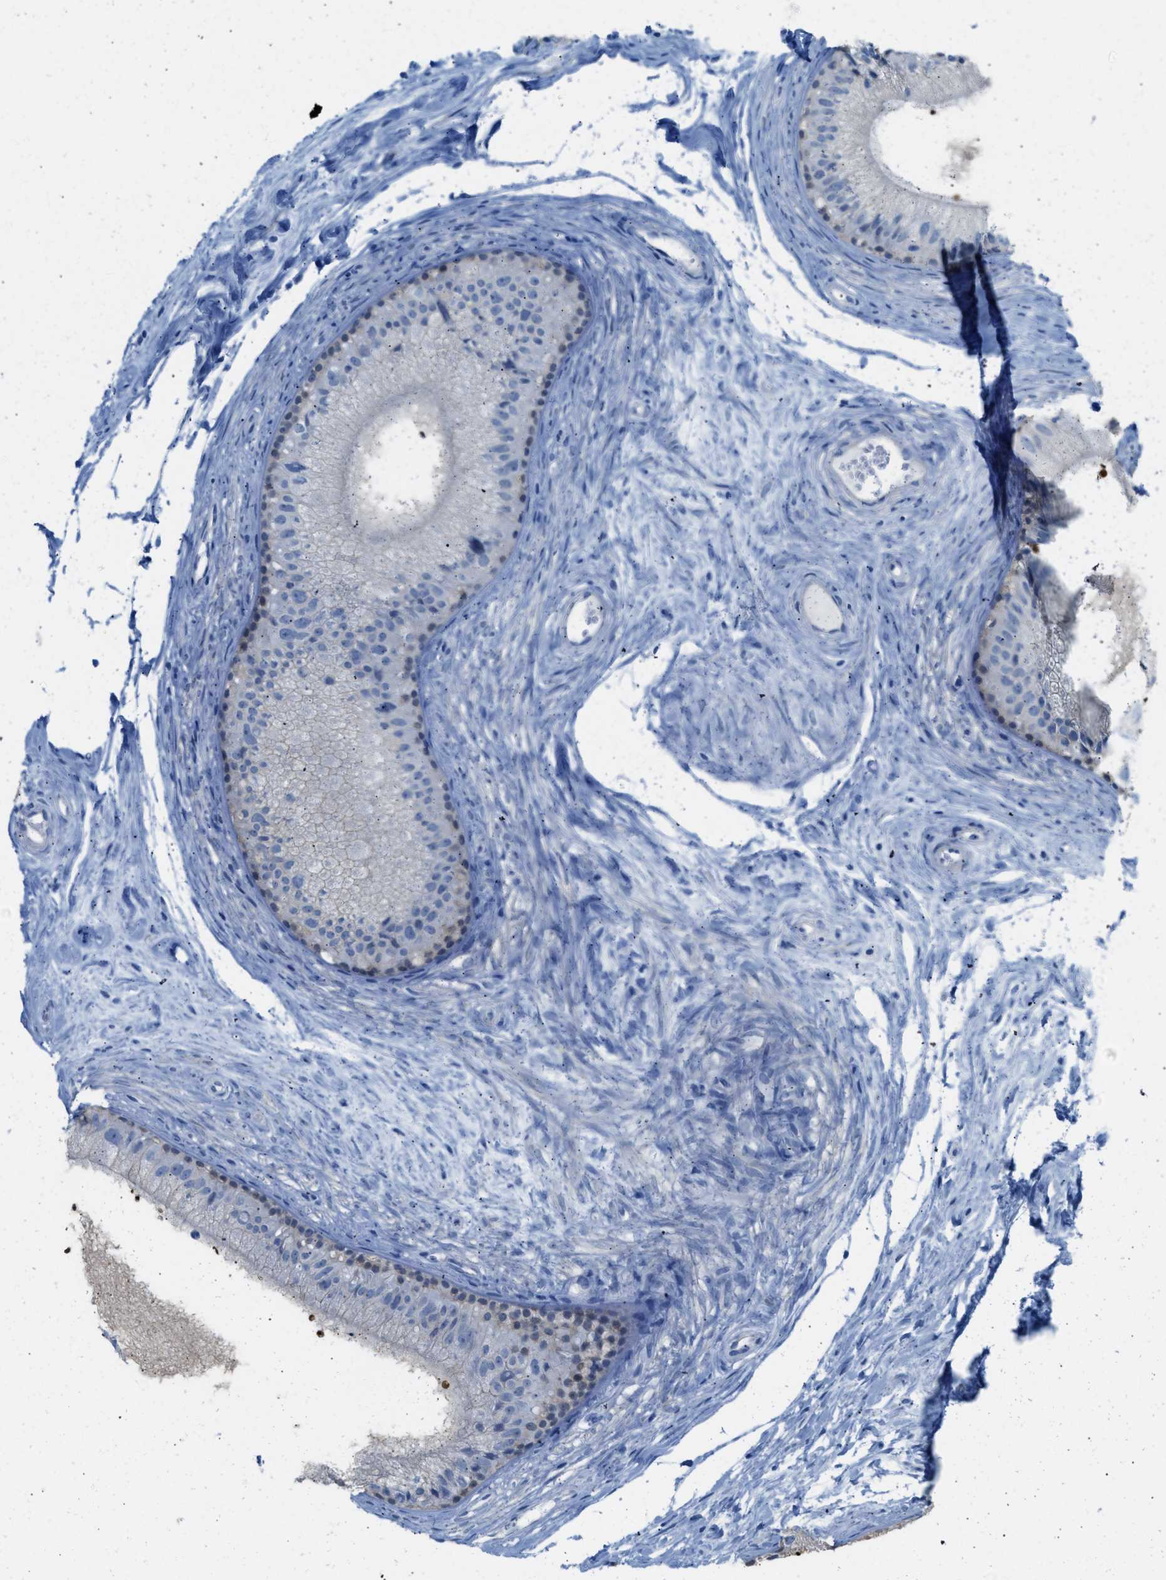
{"staining": {"intensity": "negative", "quantity": "none", "location": "none"}, "tissue": "epididymis", "cell_type": "Glandular cells", "image_type": "normal", "snomed": [{"axis": "morphology", "description": "Normal tissue, NOS"}, {"axis": "topography", "description": "Epididymis"}], "caption": "Immunohistochemistry of benign epididymis exhibits no positivity in glandular cells. Nuclei are stained in blue.", "gene": "SPAM1", "patient": {"sex": "male", "age": 56}}